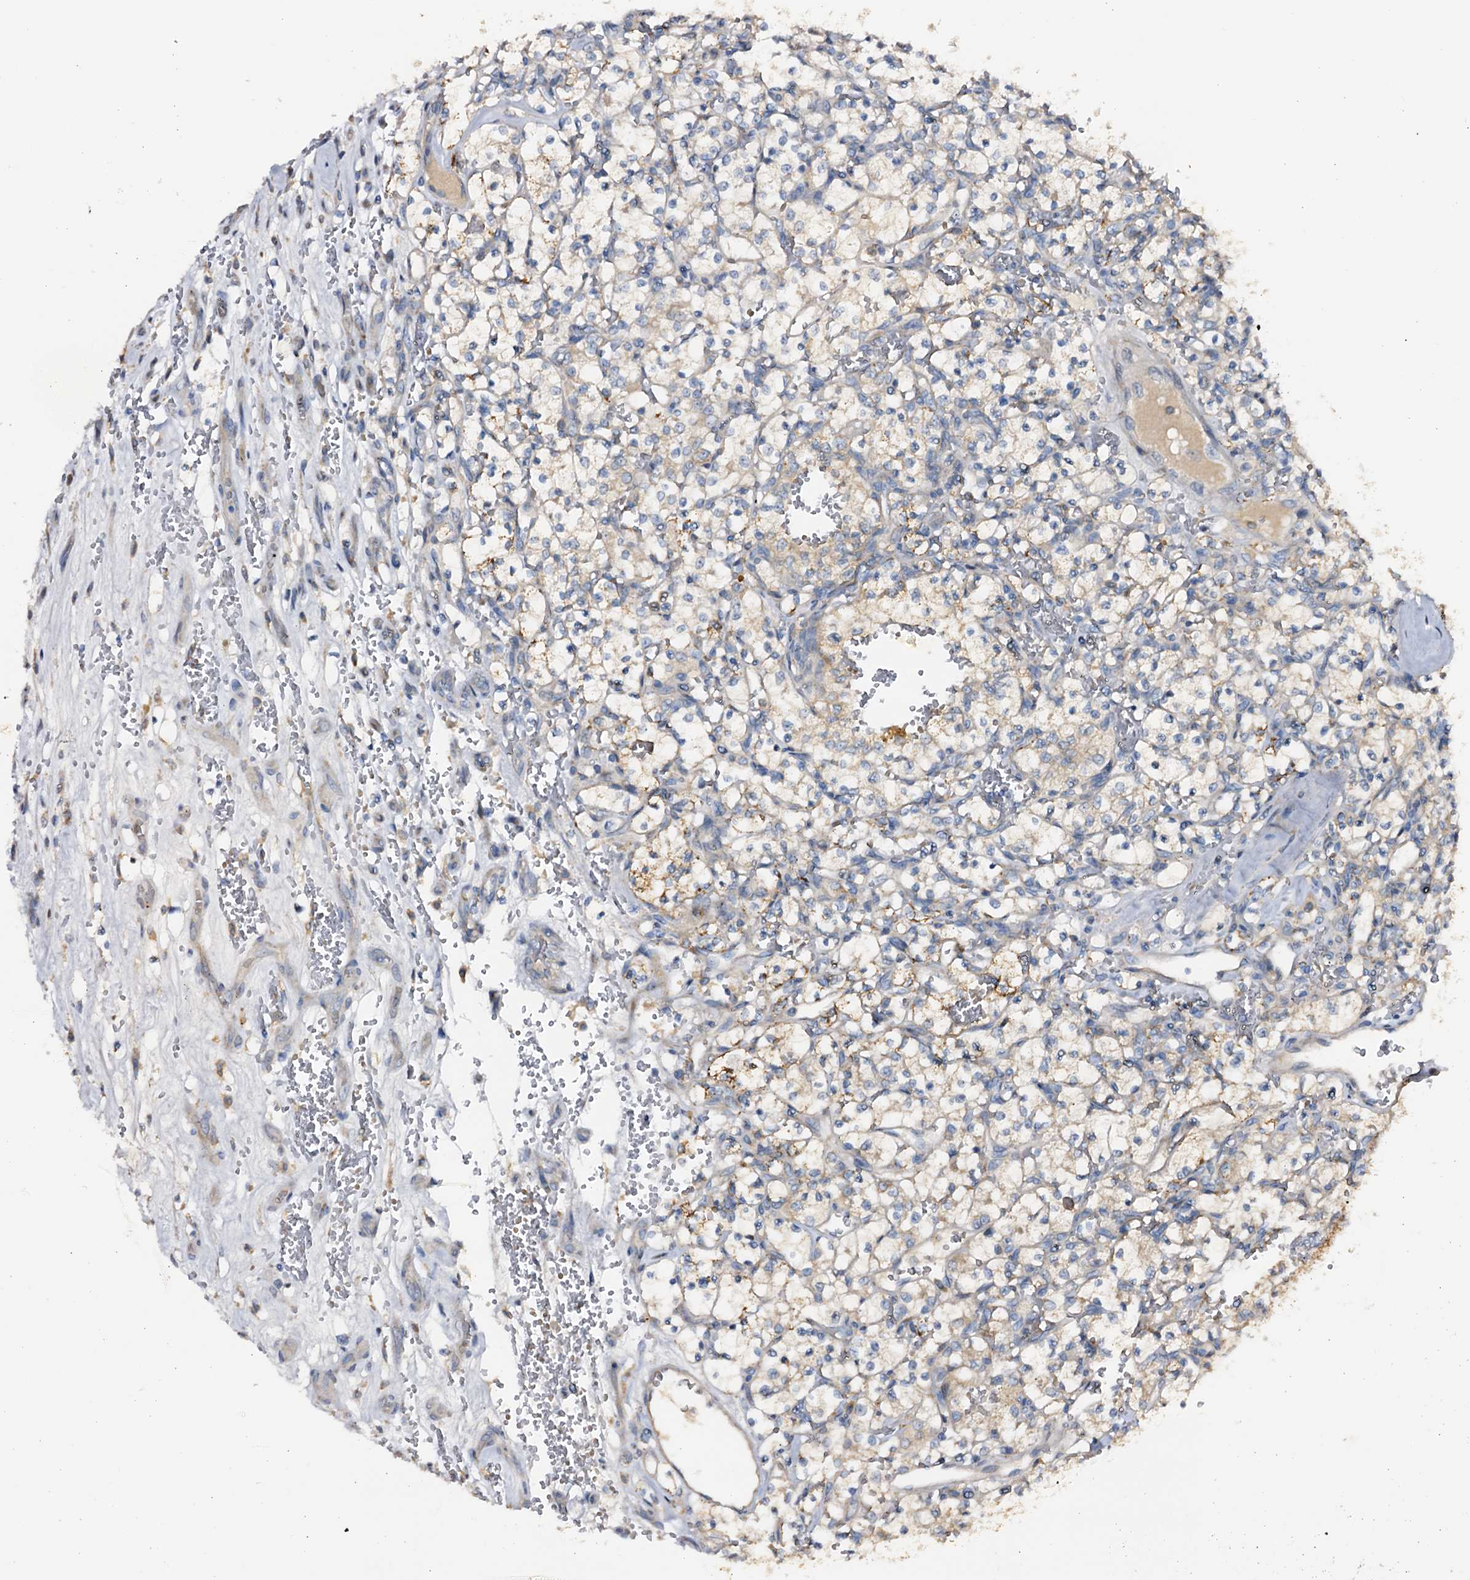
{"staining": {"intensity": "weak", "quantity": "<25%", "location": "cytoplasmic/membranous"}, "tissue": "renal cancer", "cell_type": "Tumor cells", "image_type": "cancer", "snomed": [{"axis": "morphology", "description": "Adenocarcinoma, NOS"}, {"axis": "topography", "description": "Kidney"}], "caption": "Immunohistochemistry histopathology image of neoplastic tissue: renal adenocarcinoma stained with DAB (3,3'-diaminobenzidine) exhibits no significant protein staining in tumor cells.", "gene": "DMXL2", "patient": {"sex": "female", "age": 69}}